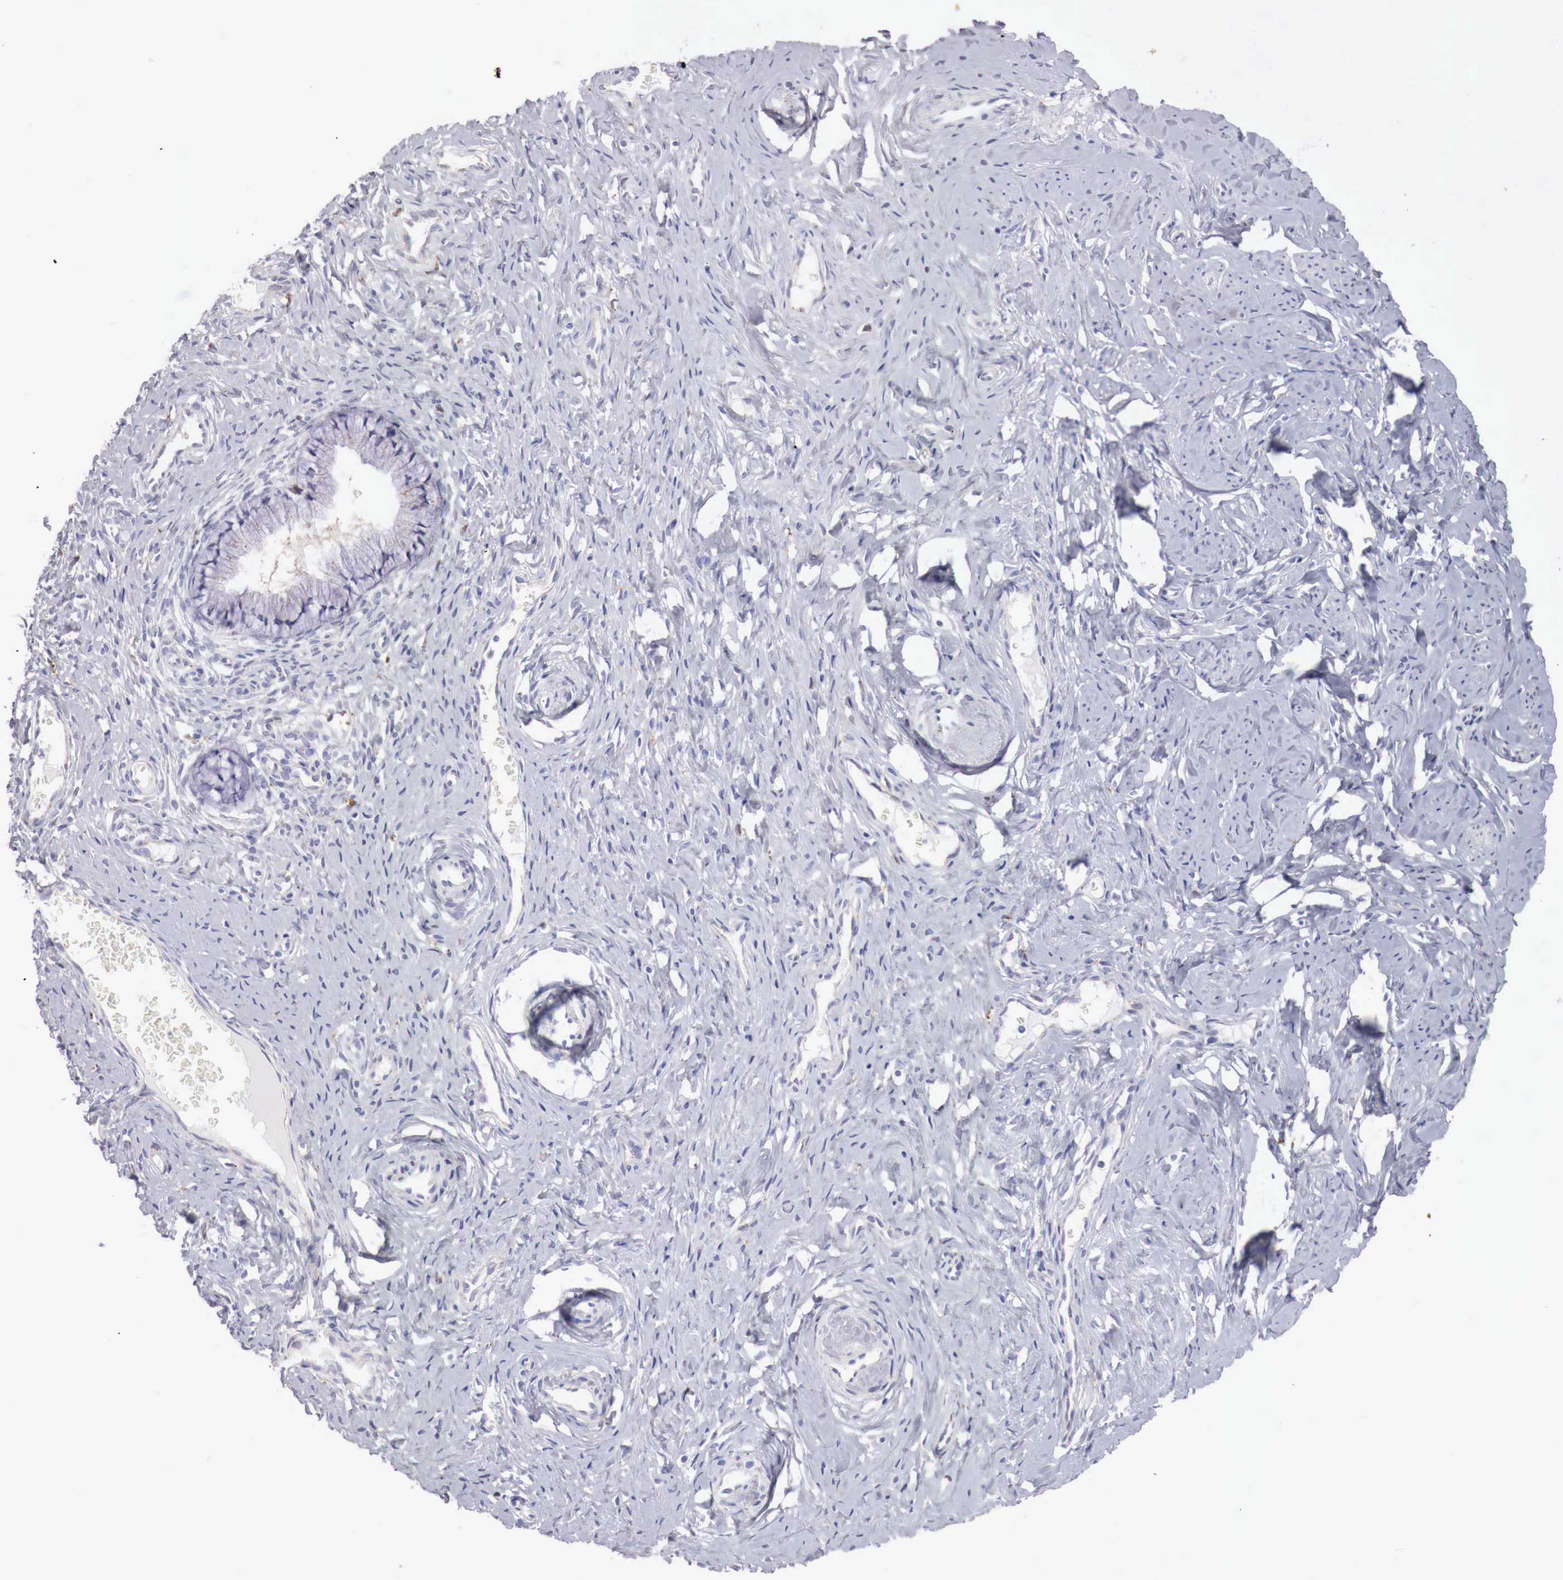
{"staining": {"intensity": "weak", "quantity": "<25%", "location": "cytoplasmic/membranous"}, "tissue": "cervix", "cell_type": "Glandular cells", "image_type": "normal", "snomed": [{"axis": "morphology", "description": "Normal tissue, NOS"}, {"axis": "topography", "description": "Cervix"}], "caption": "Glandular cells show no significant protein positivity in unremarkable cervix. (Brightfield microscopy of DAB immunohistochemistry (IHC) at high magnification).", "gene": "GLA", "patient": {"sex": "female", "age": 70}}